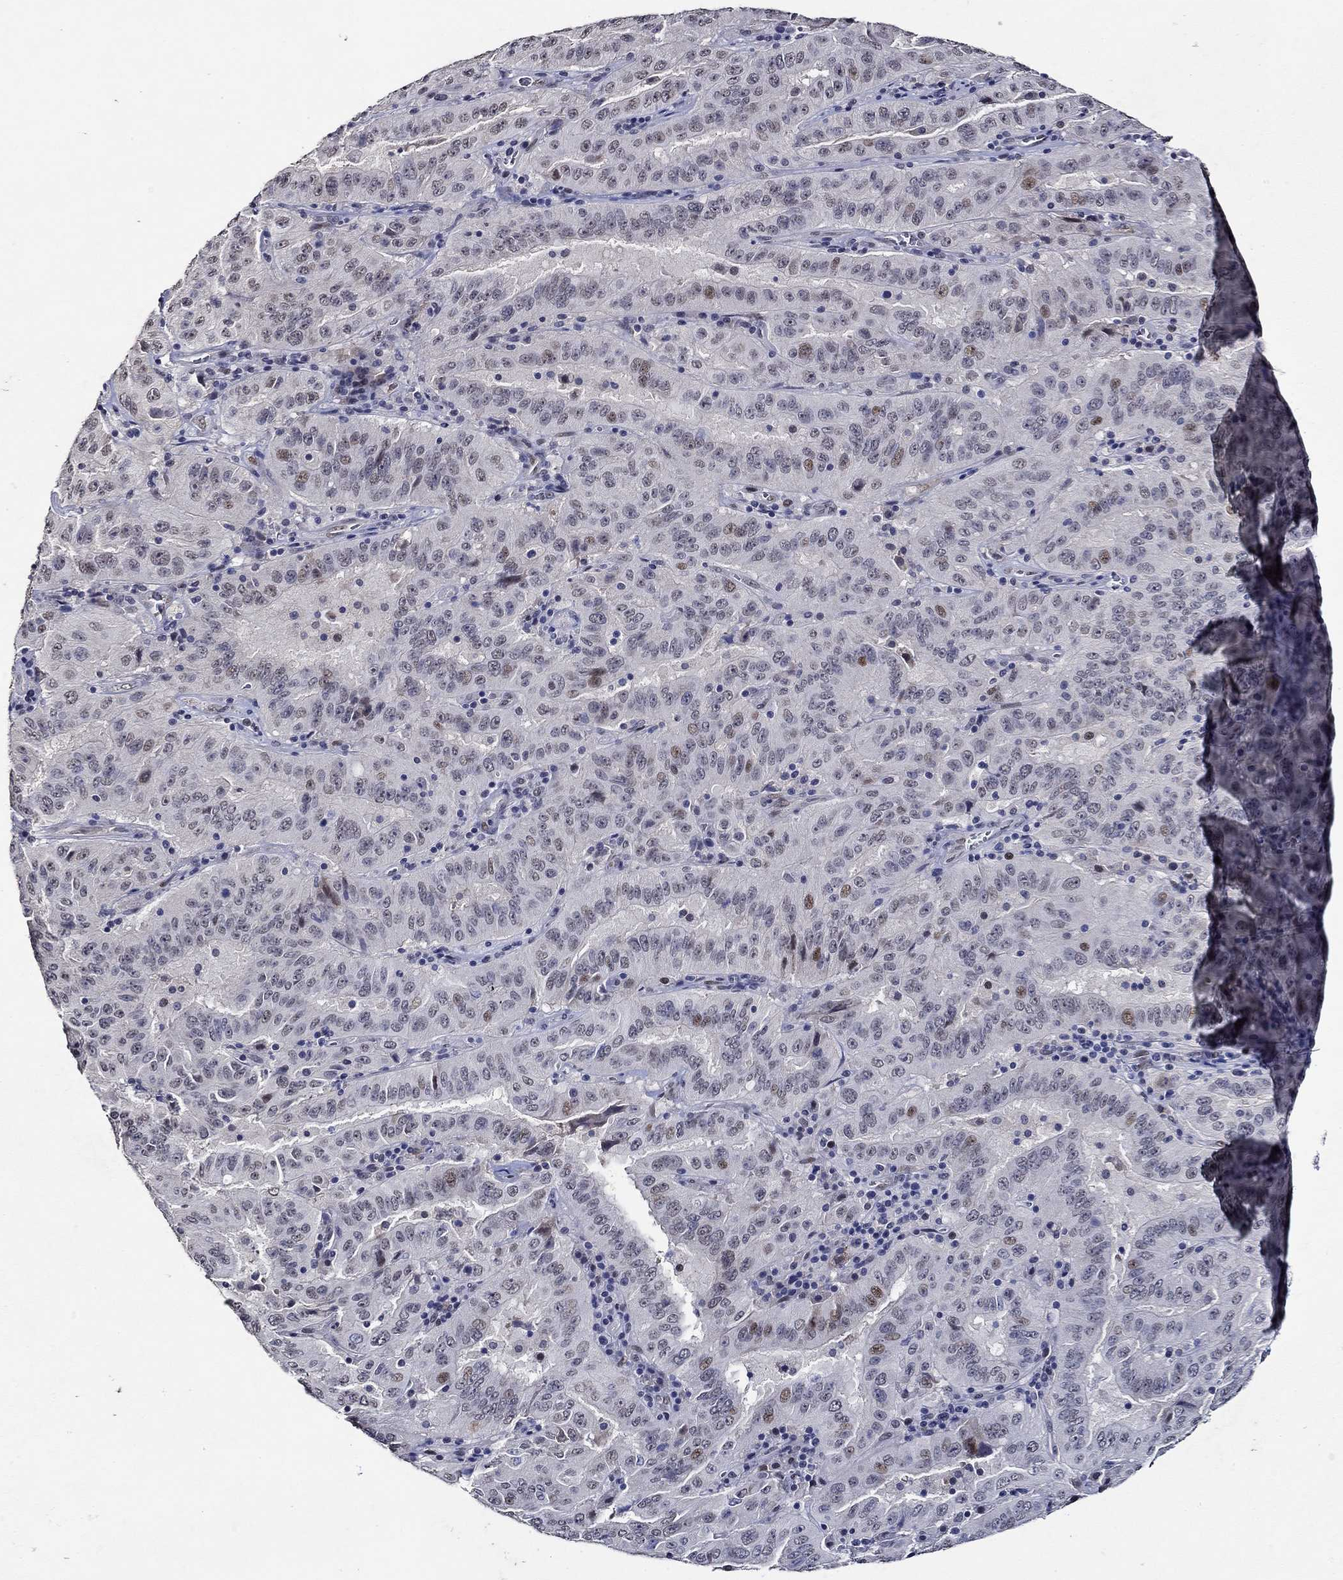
{"staining": {"intensity": "moderate", "quantity": "<25%", "location": "nuclear"}, "tissue": "pancreatic cancer", "cell_type": "Tumor cells", "image_type": "cancer", "snomed": [{"axis": "morphology", "description": "Adenocarcinoma, NOS"}, {"axis": "topography", "description": "Pancreas"}], "caption": "Immunohistochemistry of pancreatic cancer shows low levels of moderate nuclear expression in about <25% of tumor cells.", "gene": "GATA2", "patient": {"sex": "male", "age": 63}}